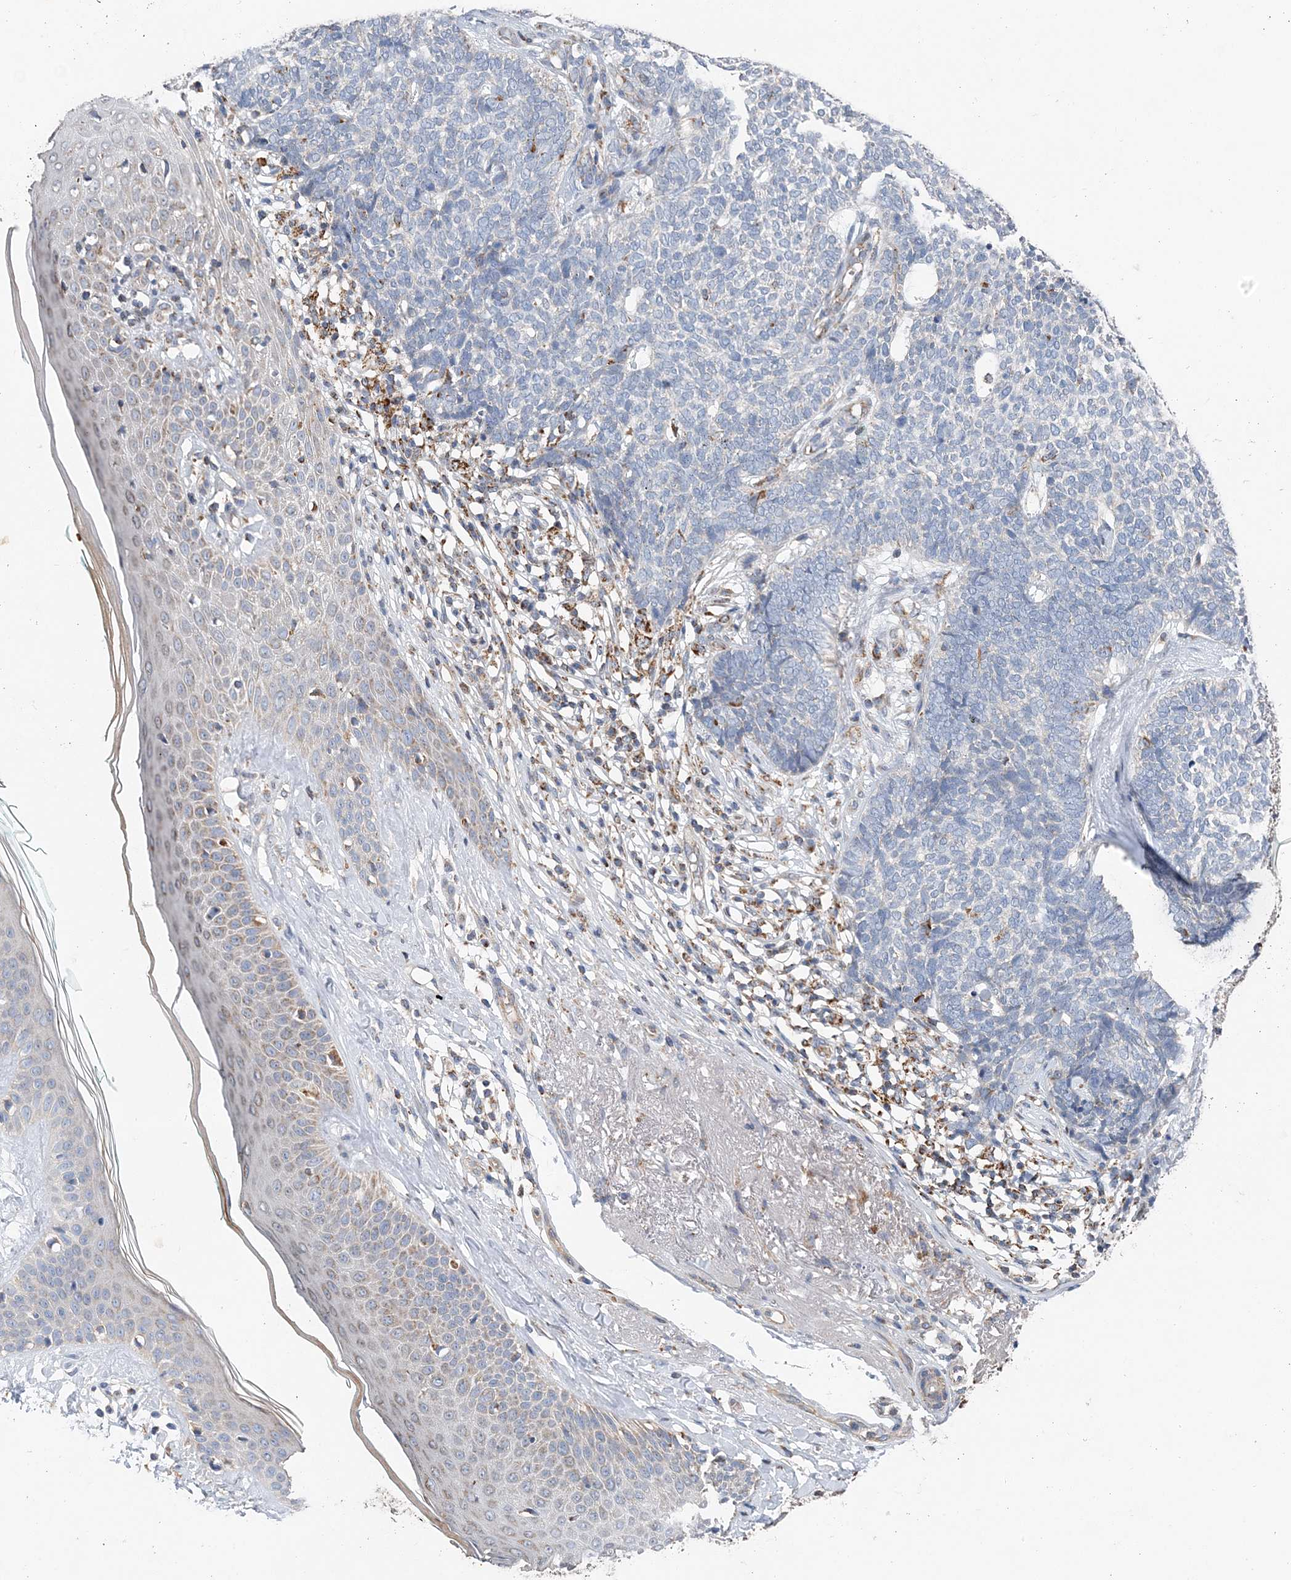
{"staining": {"intensity": "negative", "quantity": "none", "location": "none"}, "tissue": "skin cancer", "cell_type": "Tumor cells", "image_type": "cancer", "snomed": [{"axis": "morphology", "description": "Basal cell carcinoma"}, {"axis": "topography", "description": "Skin"}], "caption": "The image reveals no staining of tumor cells in skin cancer (basal cell carcinoma). (DAB immunohistochemistry (IHC) with hematoxylin counter stain).", "gene": "SPRY2", "patient": {"sex": "female", "age": 84}}